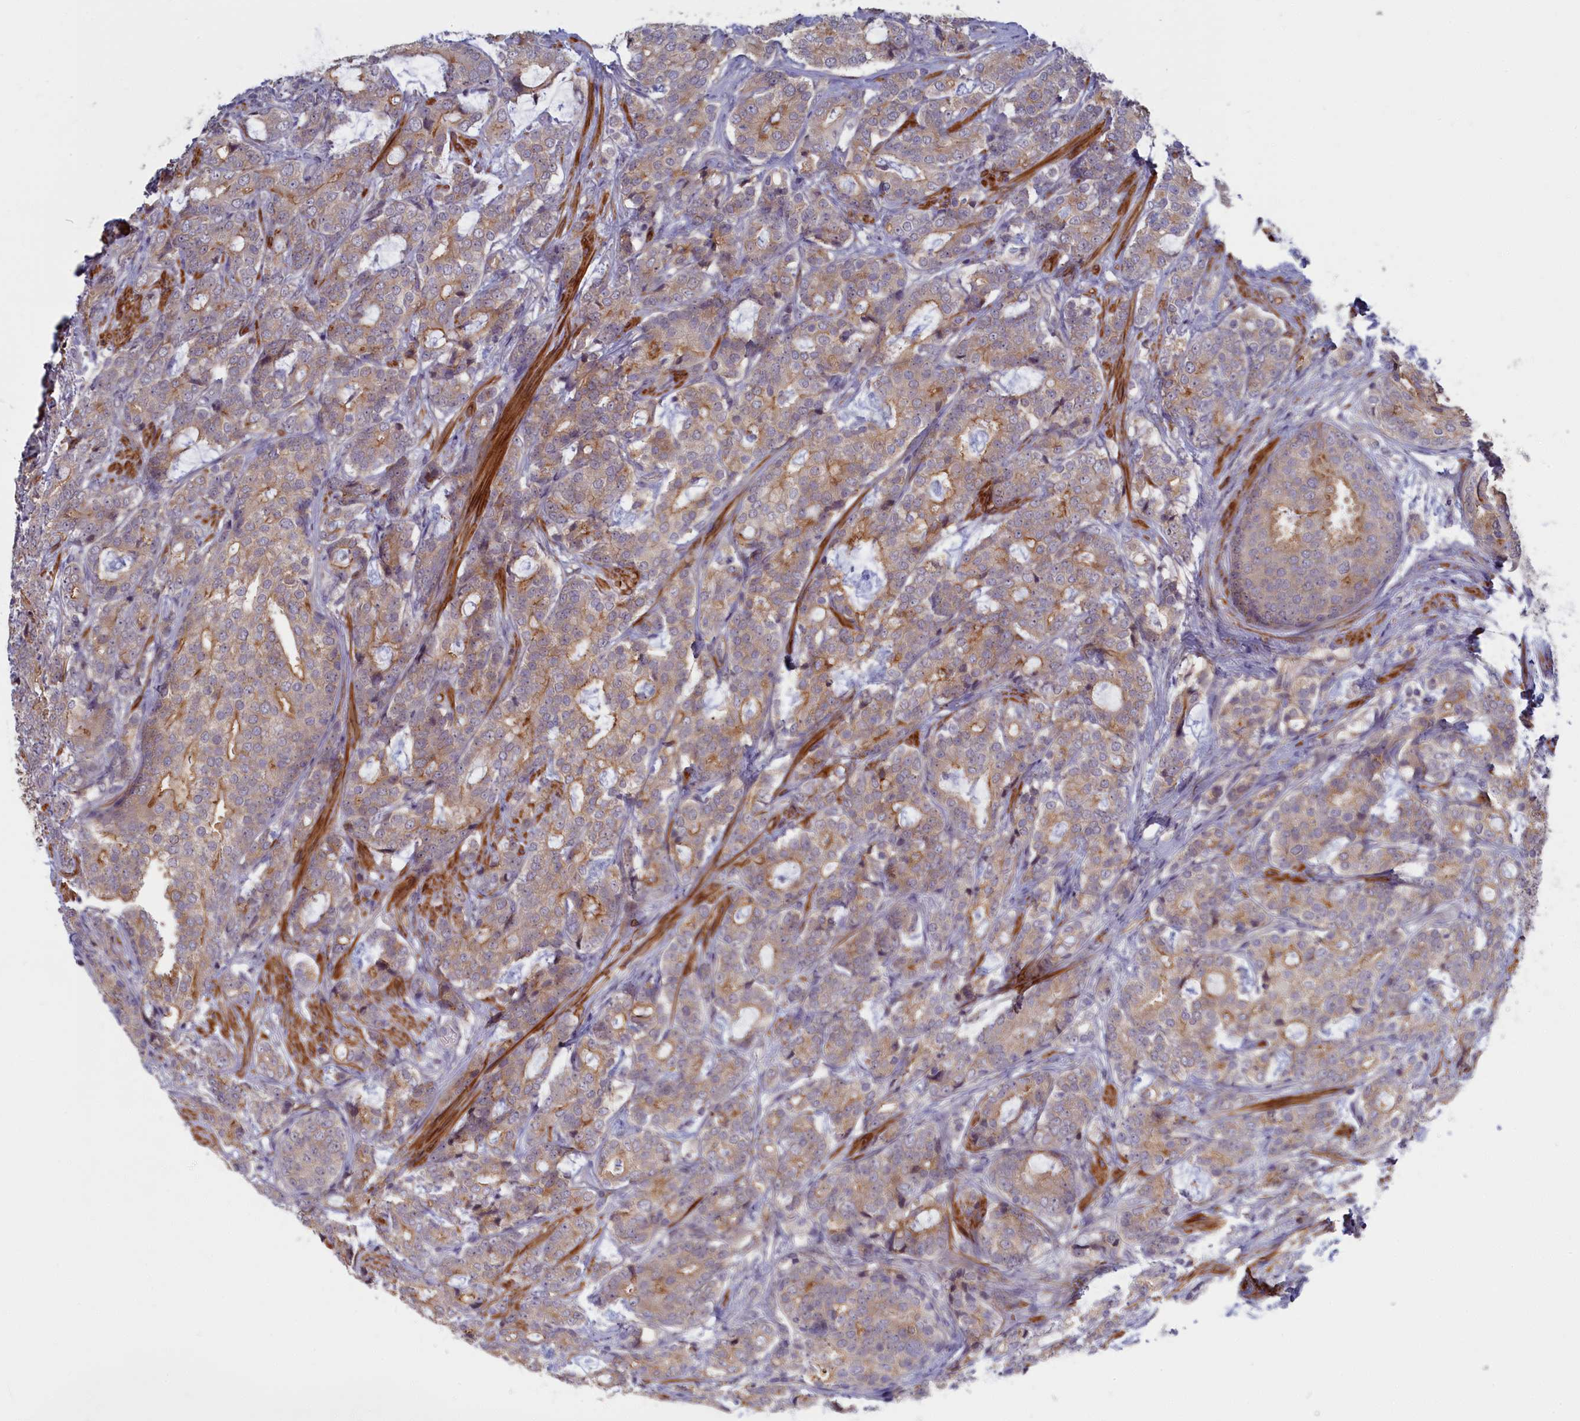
{"staining": {"intensity": "weak", "quantity": ">75%", "location": "cytoplasmic/membranous"}, "tissue": "prostate cancer", "cell_type": "Tumor cells", "image_type": "cancer", "snomed": [{"axis": "morphology", "description": "Adenocarcinoma, High grade"}, {"axis": "topography", "description": "Prostate"}], "caption": "Prostate cancer stained for a protein shows weak cytoplasmic/membranous positivity in tumor cells.", "gene": "TRPM4", "patient": {"sex": "male", "age": 67}}